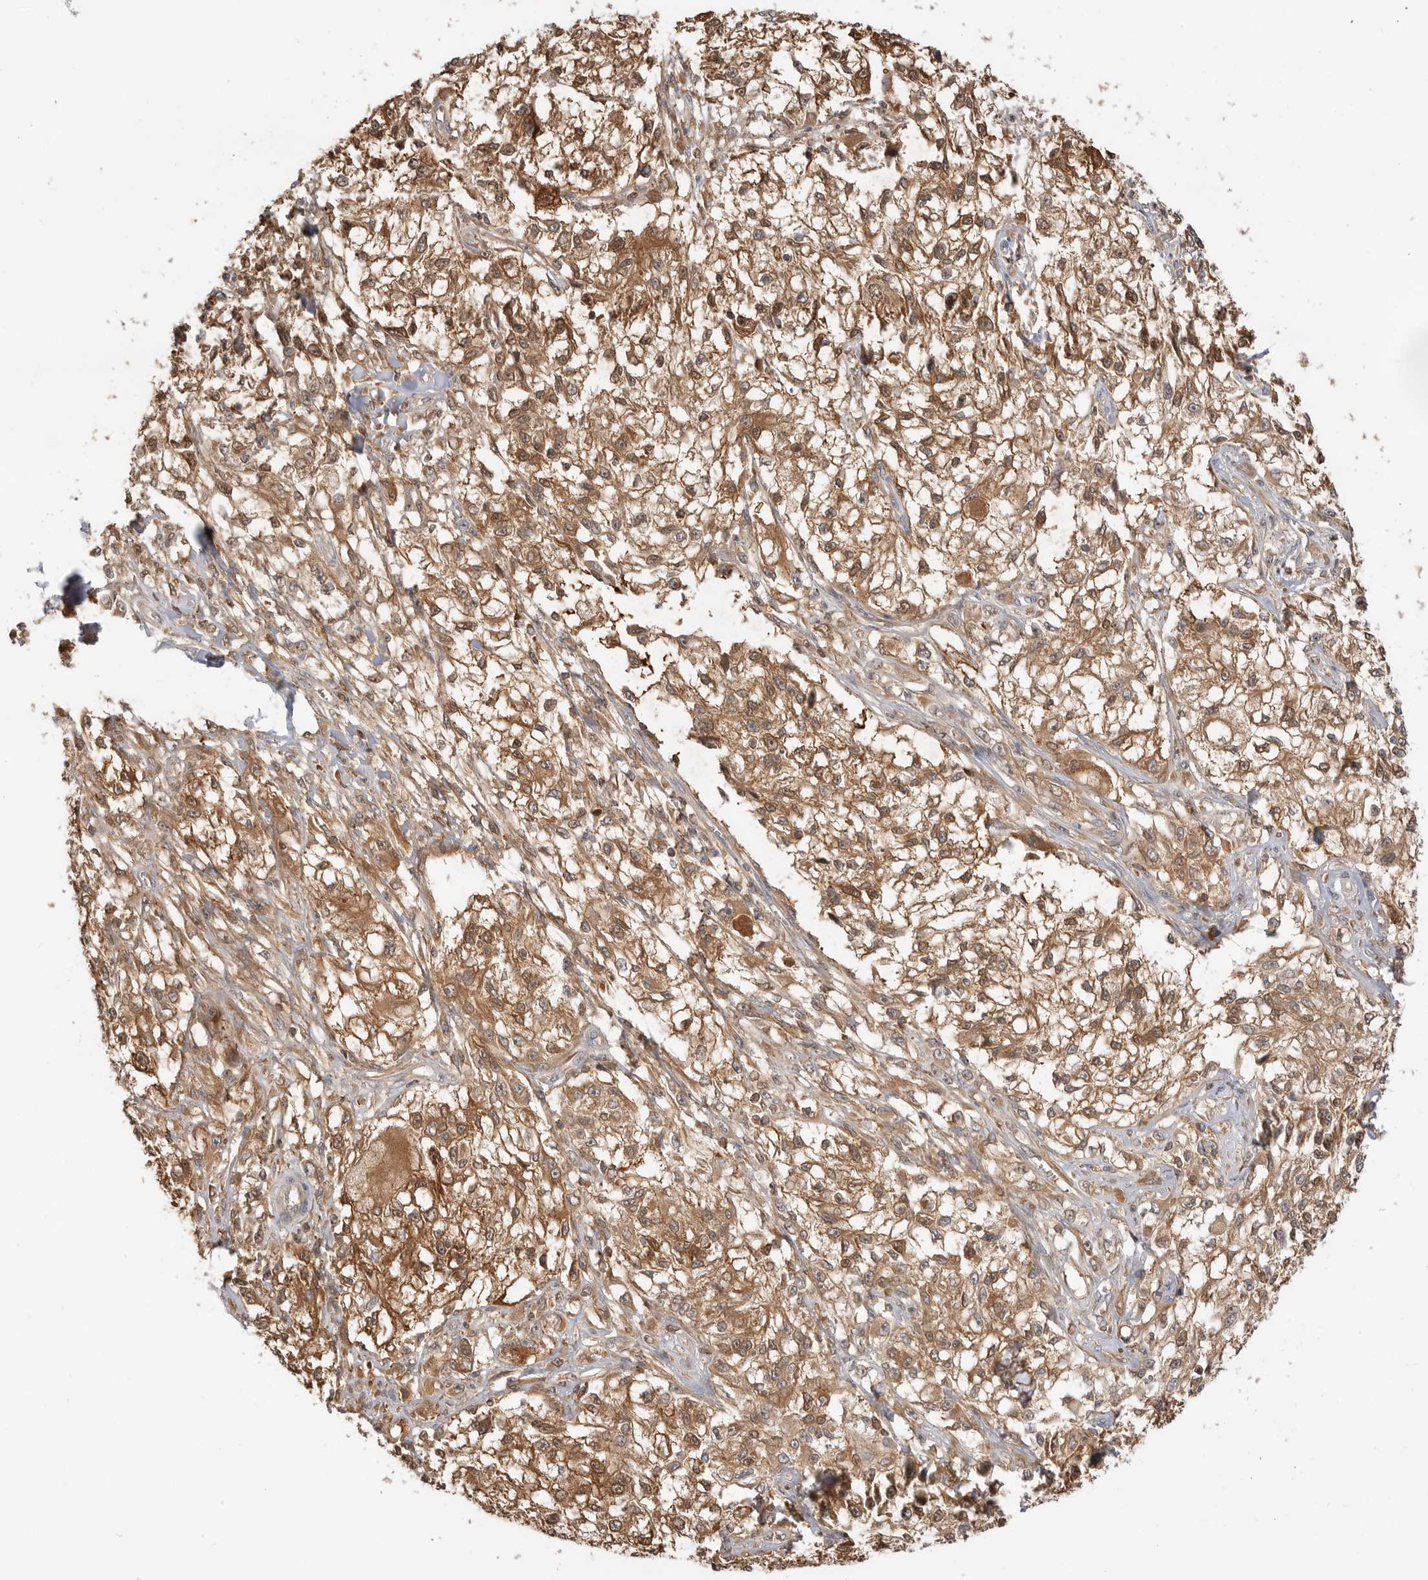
{"staining": {"intensity": "moderate", "quantity": ">75%", "location": "cytoplasmic/membranous"}, "tissue": "melanoma", "cell_type": "Tumor cells", "image_type": "cancer", "snomed": [{"axis": "morphology", "description": "Malignant melanoma, NOS"}, {"axis": "topography", "description": "Skin of head"}], "caption": "Protein analysis of melanoma tissue shows moderate cytoplasmic/membranous expression in about >75% of tumor cells.", "gene": "CLDN12", "patient": {"sex": "male", "age": 83}}